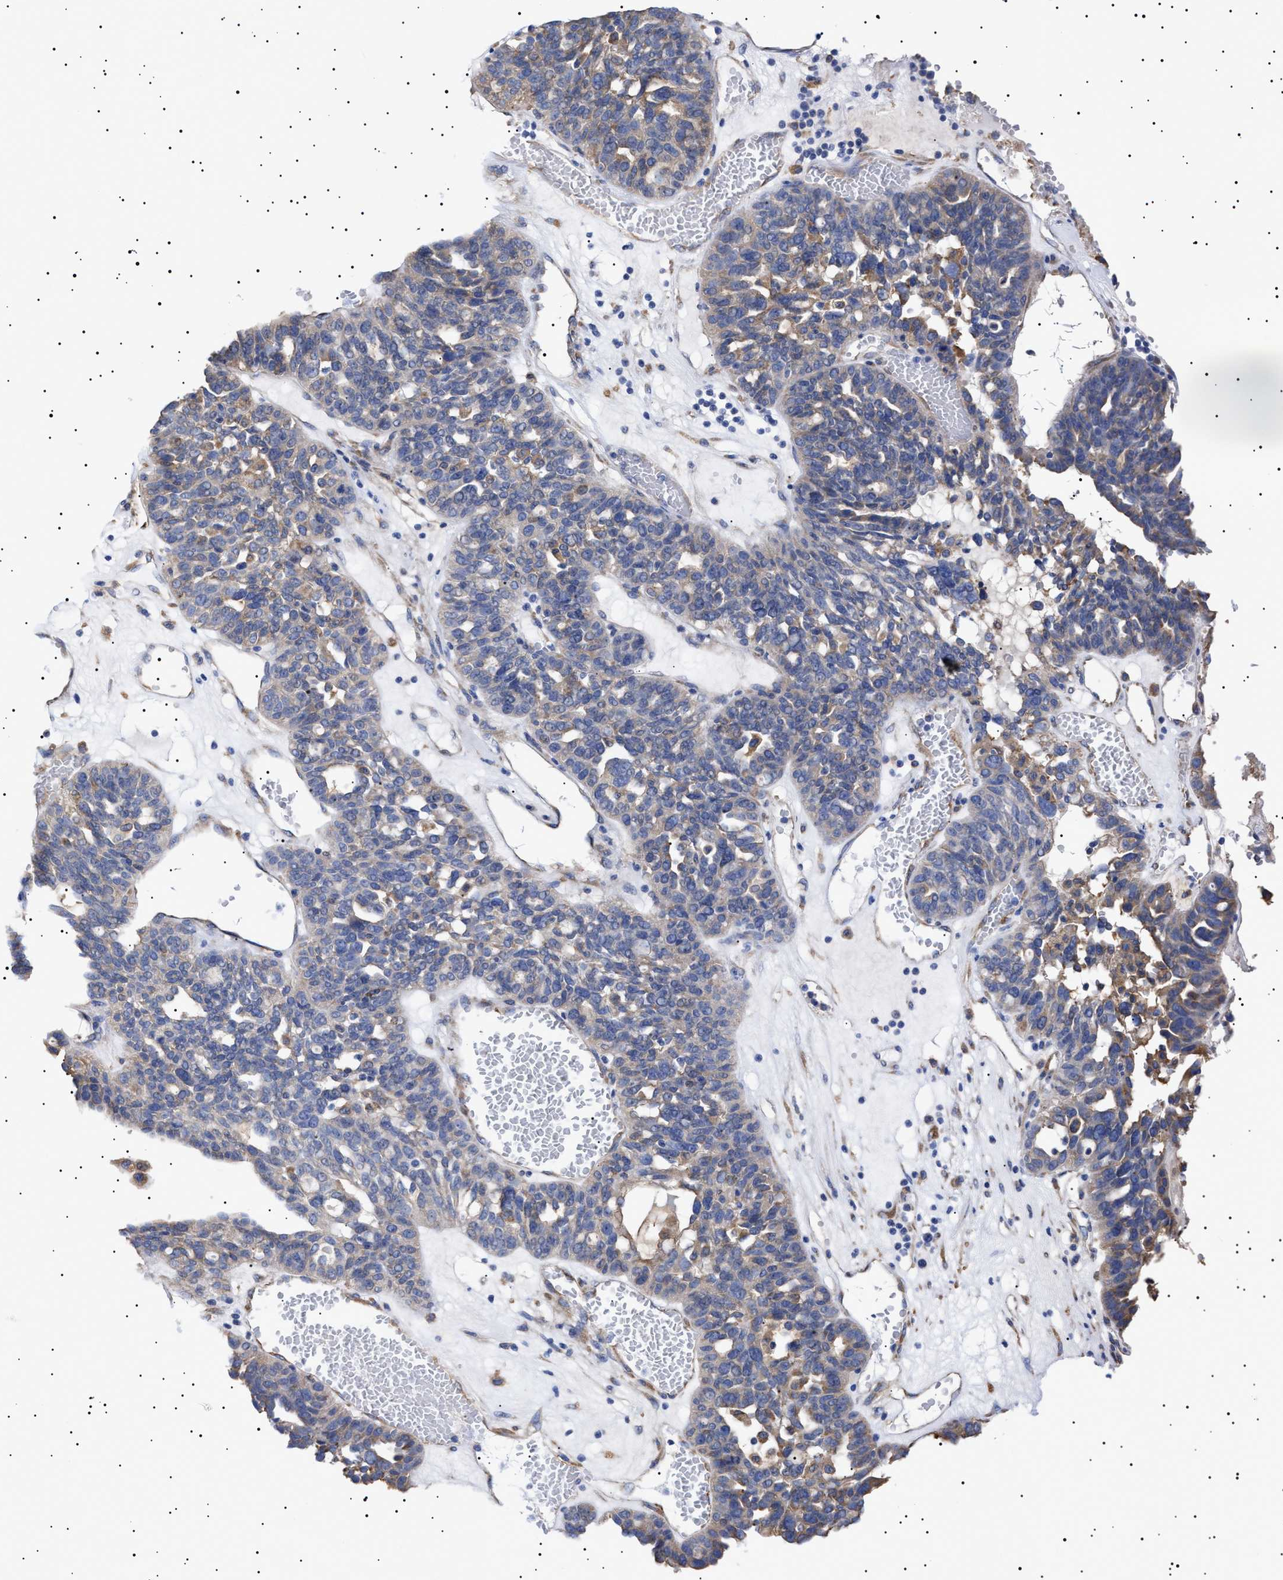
{"staining": {"intensity": "moderate", "quantity": "<25%", "location": "cytoplasmic/membranous"}, "tissue": "ovarian cancer", "cell_type": "Tumor cells", "image_type": "cancer", "snomed": [{"axis": "morphology", "description": "Cystadenocarcinoma, serous, NOS"}, {"axis": "topography", "description": "Ovary"}], "caption": "Ovarian serous cystadenocarcinoma was stained to show a protein in brown. There is low levels of moderate cytoplasmic/membranous expression in about <25% of tumor cells. Ihc stains the protein in brown and the nuclei are stained blue.", "gene": "ERCC6L2", "patient": {"sex": "female", "age": 59}}